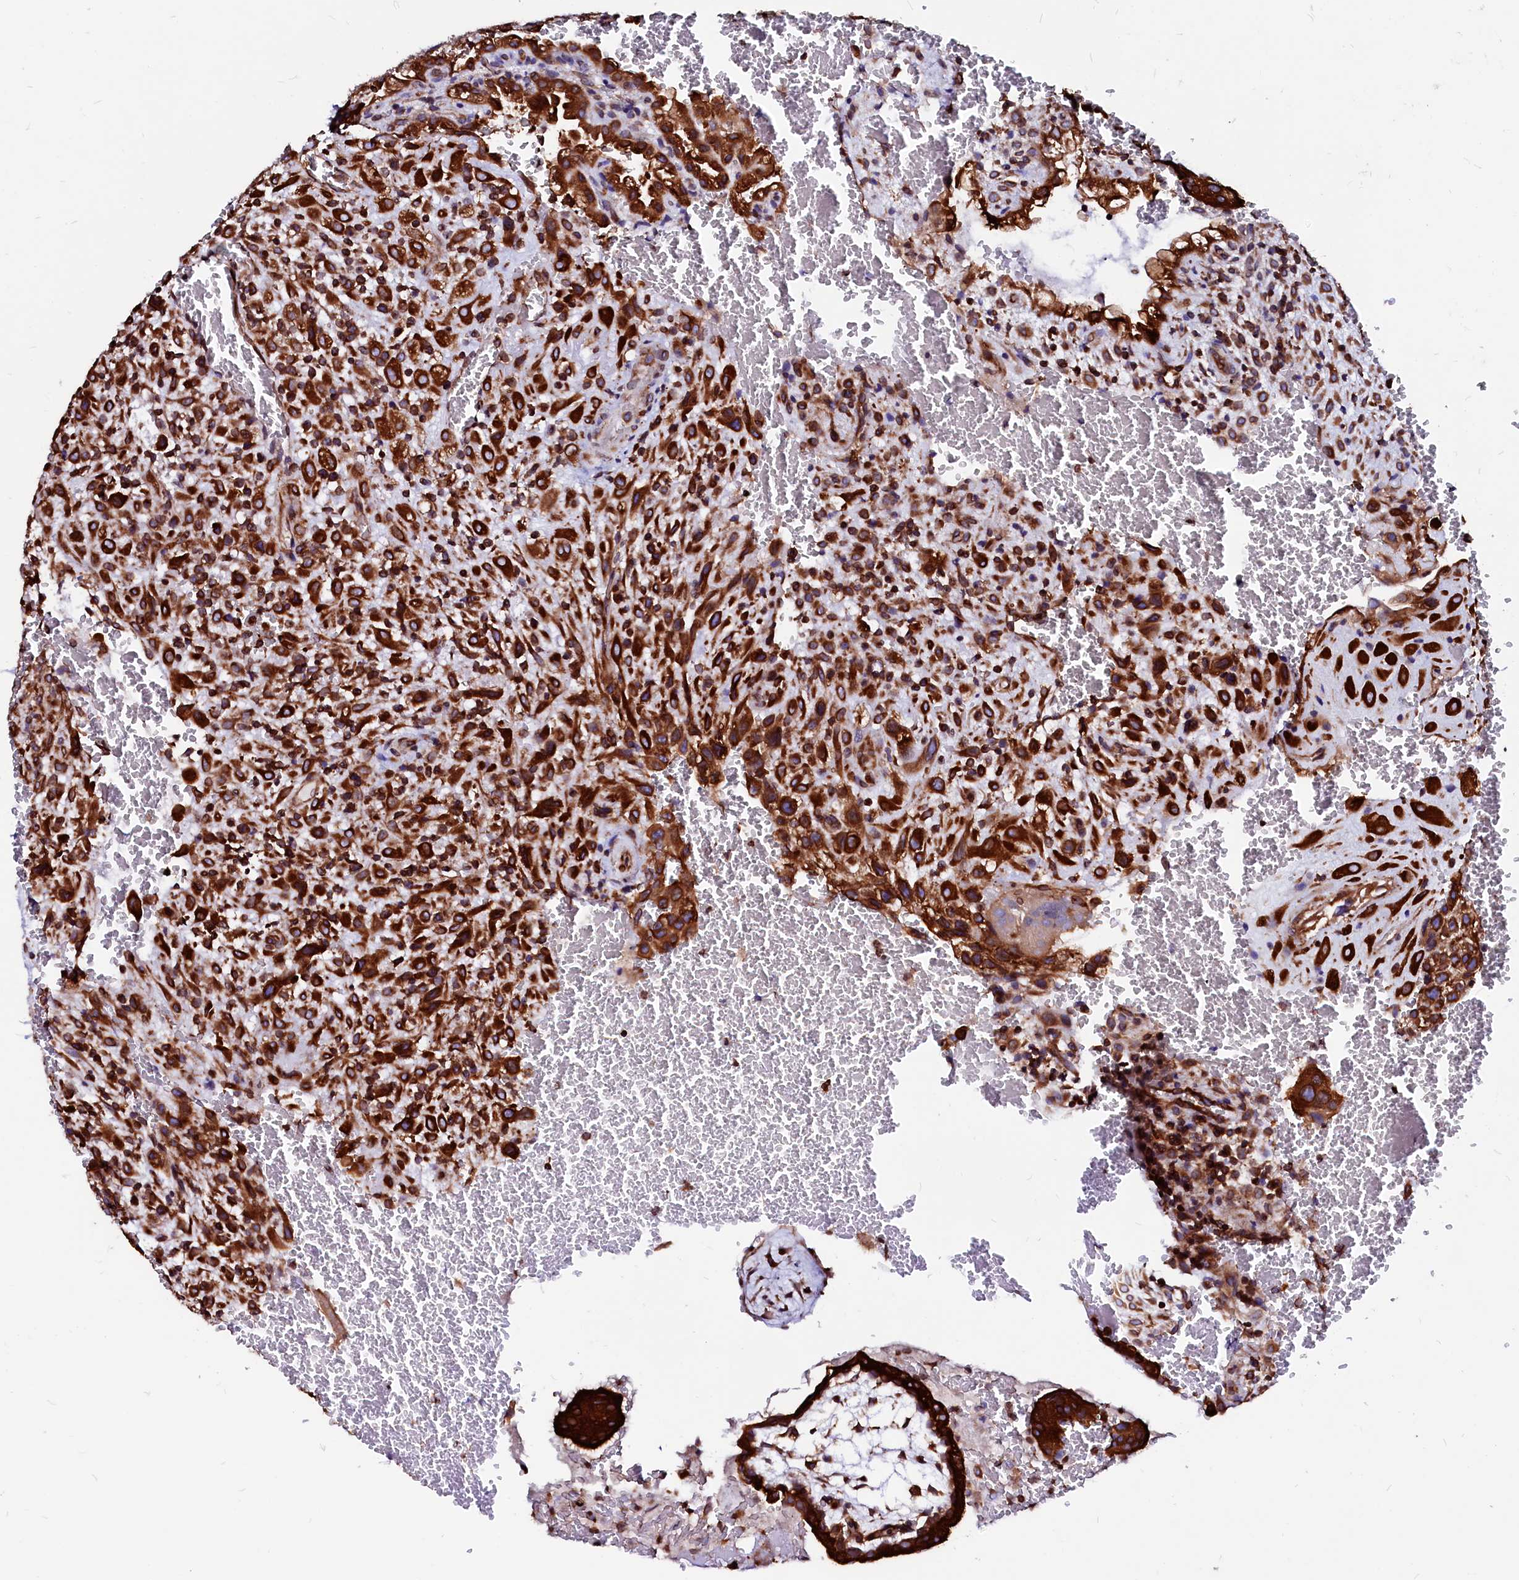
{"staining": {"intensity": "strong", "quantity": ">75%", "location": "cytoplasmic/membranous"}, "tissue": "placenta", "cell_type": "Decidual cells", "image_type": "normal", "snomed": [{"axis": "morphology", "description": "Normal tissue, NOS"}, {"axis": "topography", "description": "Placenta"}], "caption": "Immunohistochemistry photomicrograph of benign placenta: human placenta stained using immunohistochemistry exhibits high levels of strong protein expression localized specifically in the cytoplasmic/membranous of decidual cells, appearing as a cytoplasmic/membranous brown color.", "gene": "DERL1", "patient": {"sex": "female", "age": 35}}